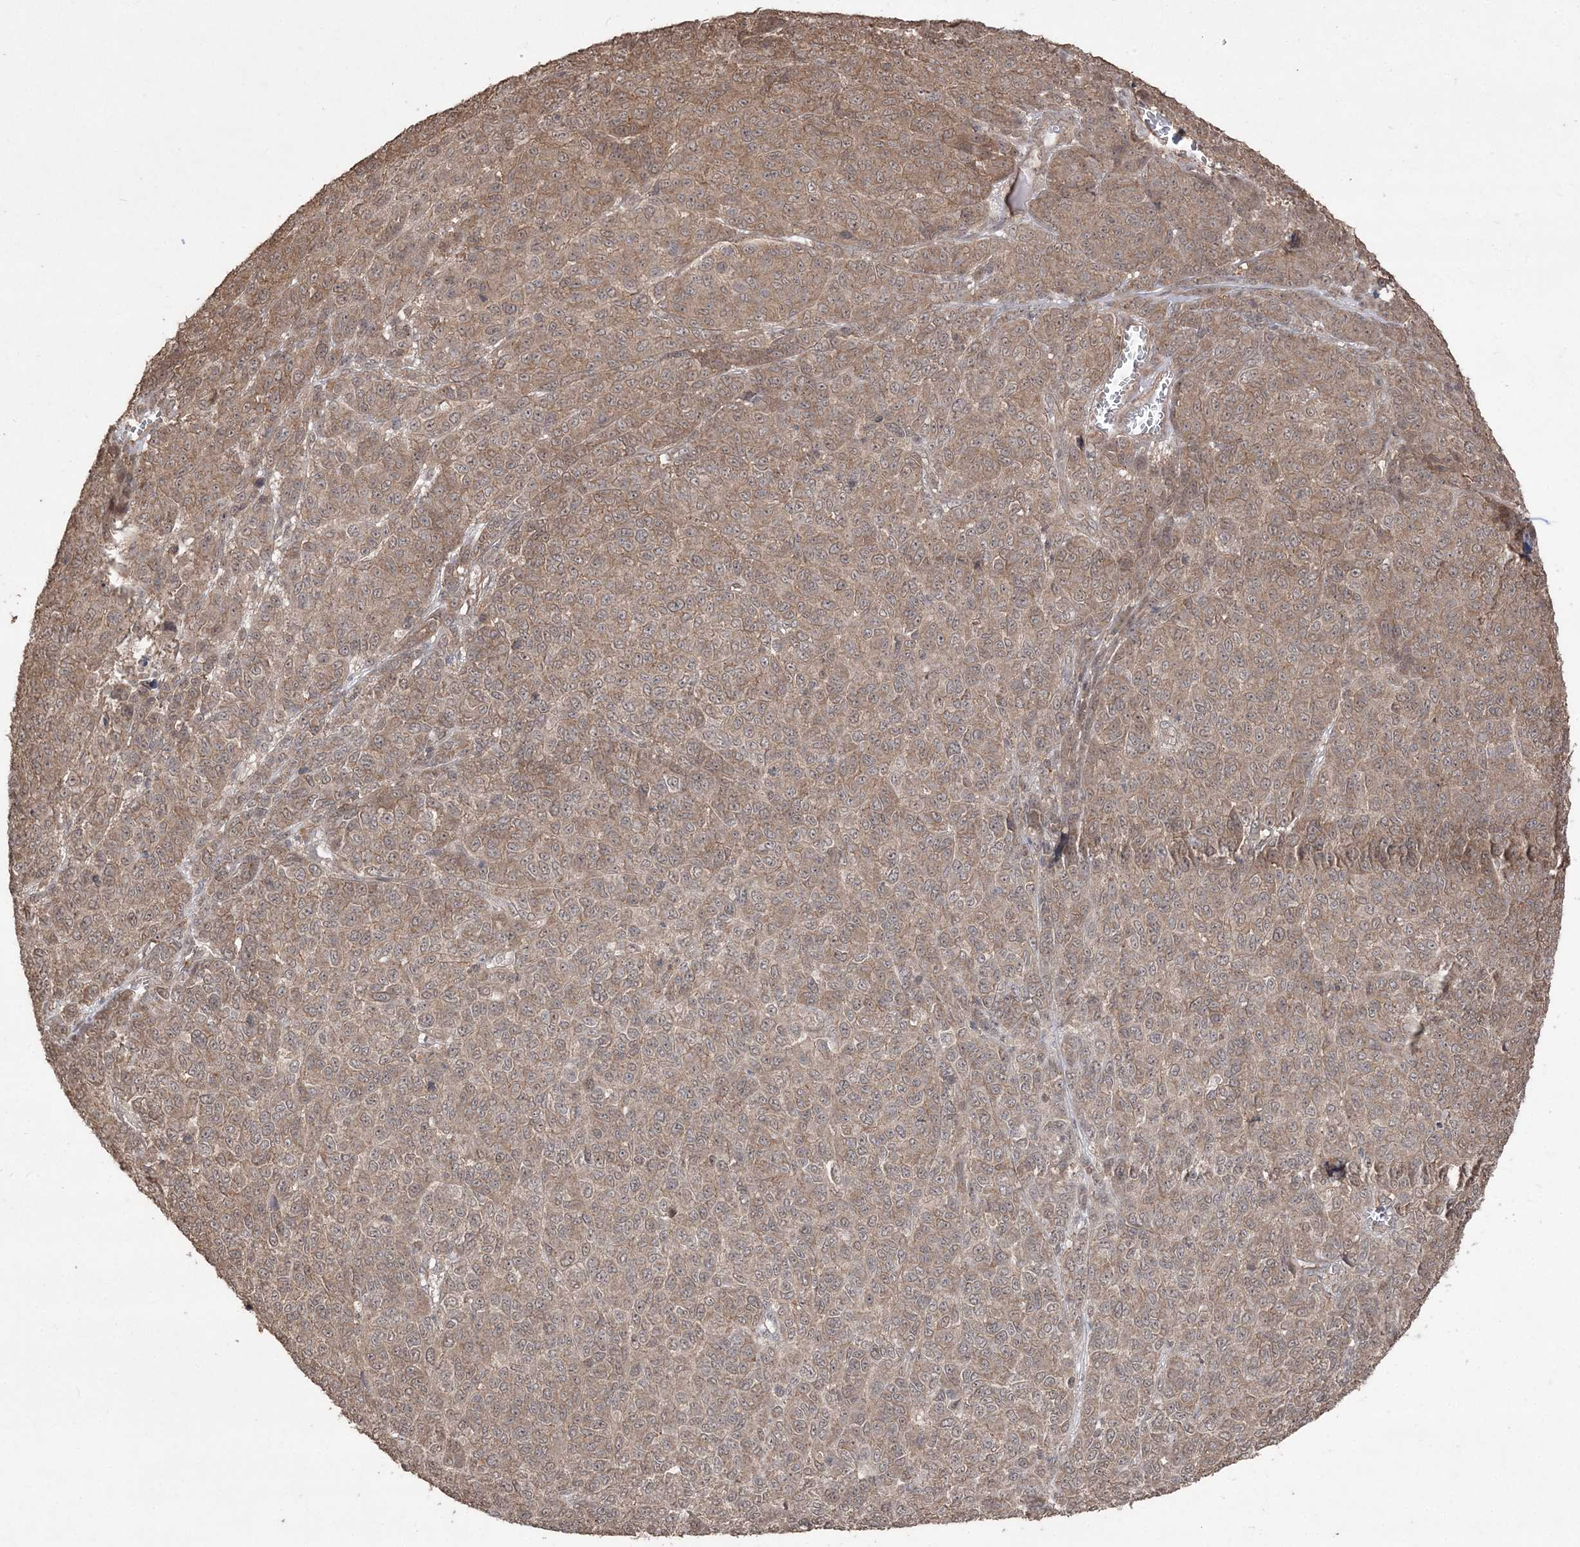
{"staining": {"intensity": "weak", "quantity": ">75%", "location": "cytoplasmic/membranous,nuclear"}, "tissue": "melanoma", "cell_type": "Tumor cells", "image_type": "cancer", "snomed": [{"axis": "morphology", "description": "Malignant melanoma, NOS"}, {"axis": "topography", "description": "Skin"}], "caption": "Tumor cells show low levels of weak cytoplasmic/membranous and nuclear expression in about >75% of cells in human malignant melanoma. The staining was performed using DAB to visualize the protein expression in brown, while the nuclei were stained in blue with hematoxylin (Magnification: 20x).", "gene": "EHHADH", "patient": {"sex": "male", "age": 49}}